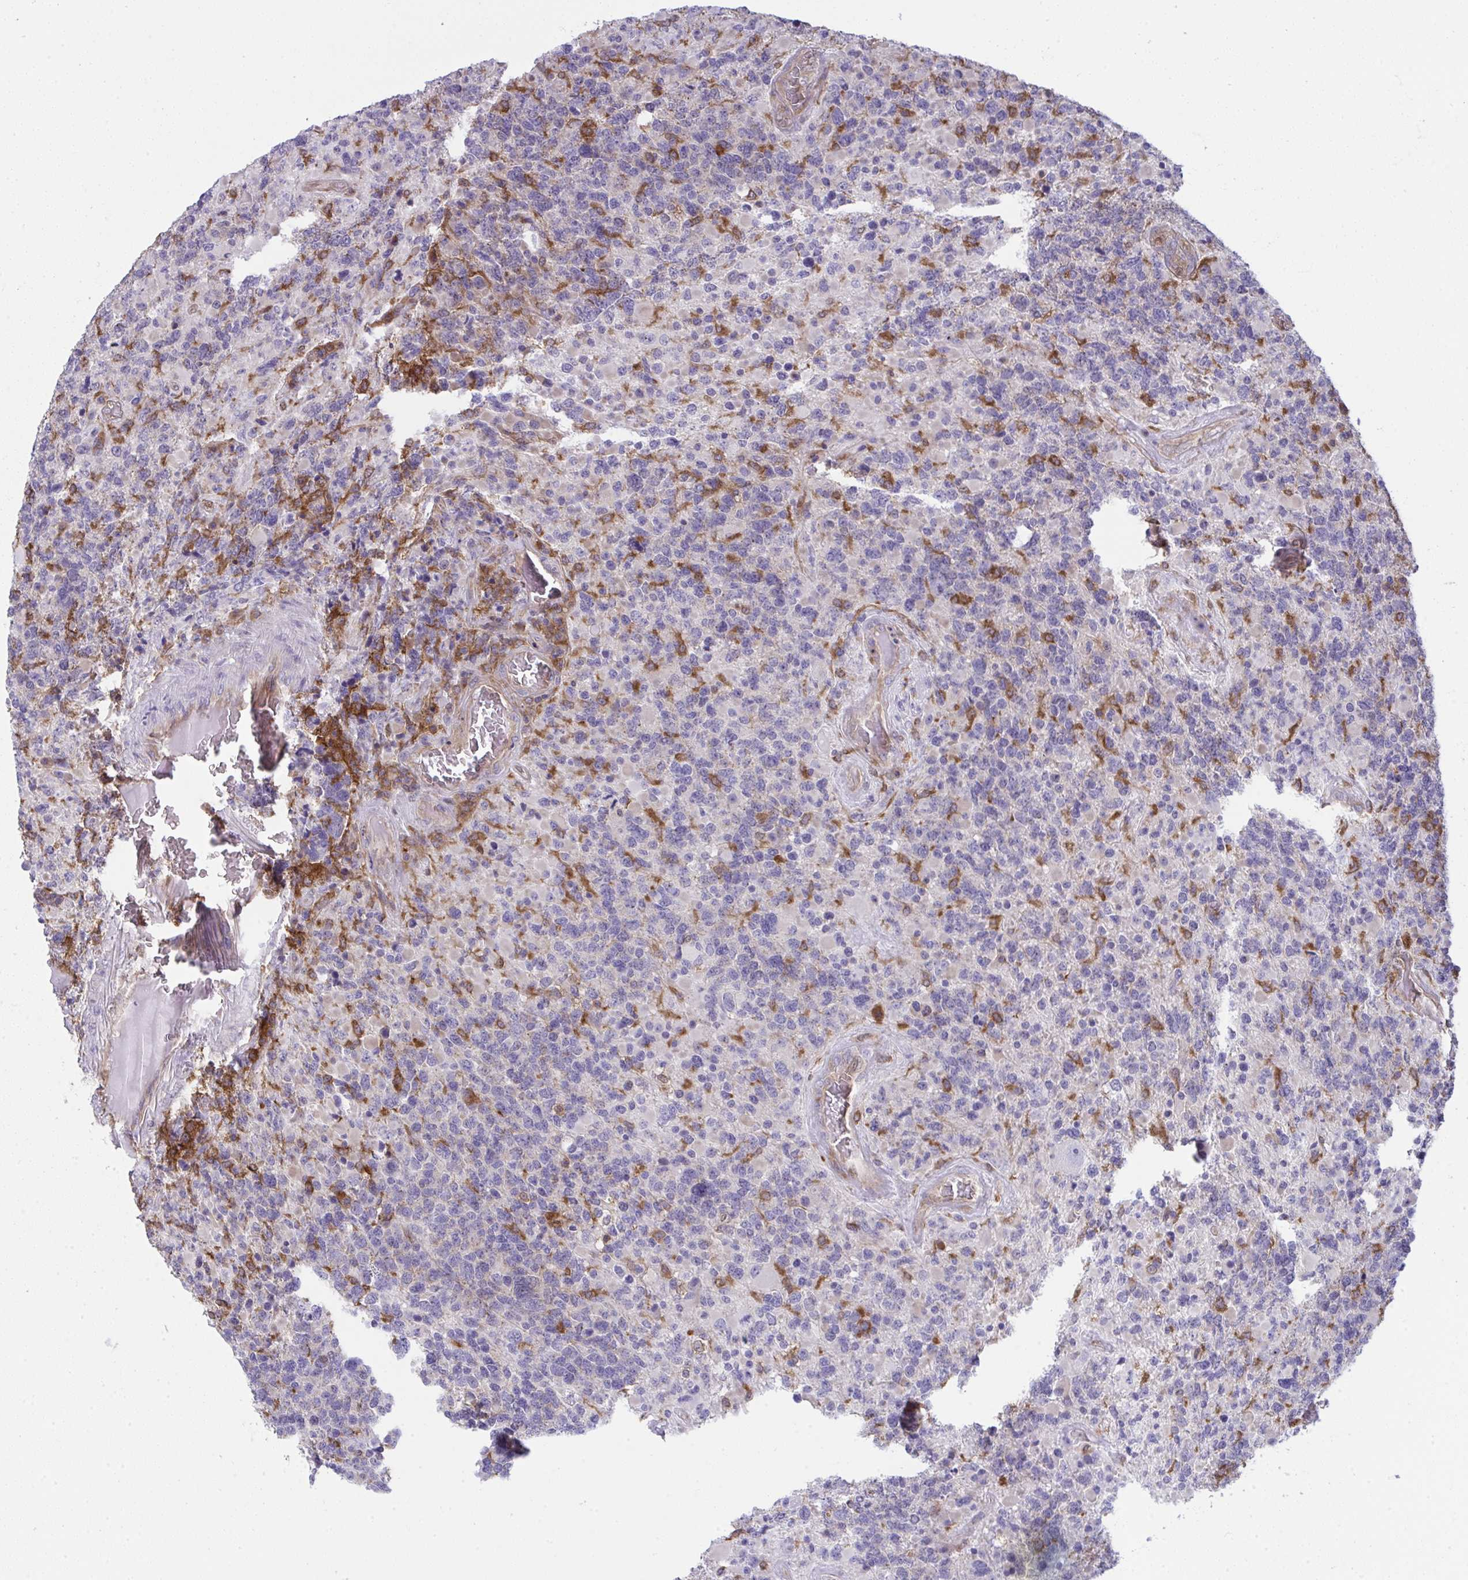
{"staining": {"intensity": "moderate", "quantity": "<25%", "location": "cytoplasmic/membranous"}, "tissue": "glioma", "cell_type": "Tumor cells", "image_type": "cancer", "snomed": [{"axis": "morphology", "description": "Glioma, malignant, High grade"}, {"axis": "topography", "description": "Brain"}], "caption": "A high-resolution histopathology image shows immunohistochemistry staining of glioma, which shows moderate cytoplasmic/membranous positivity in approximately <25% of tumor cells.", "gene": "ALDH16A1", "patient": {"sex": "female", "age": 40}}